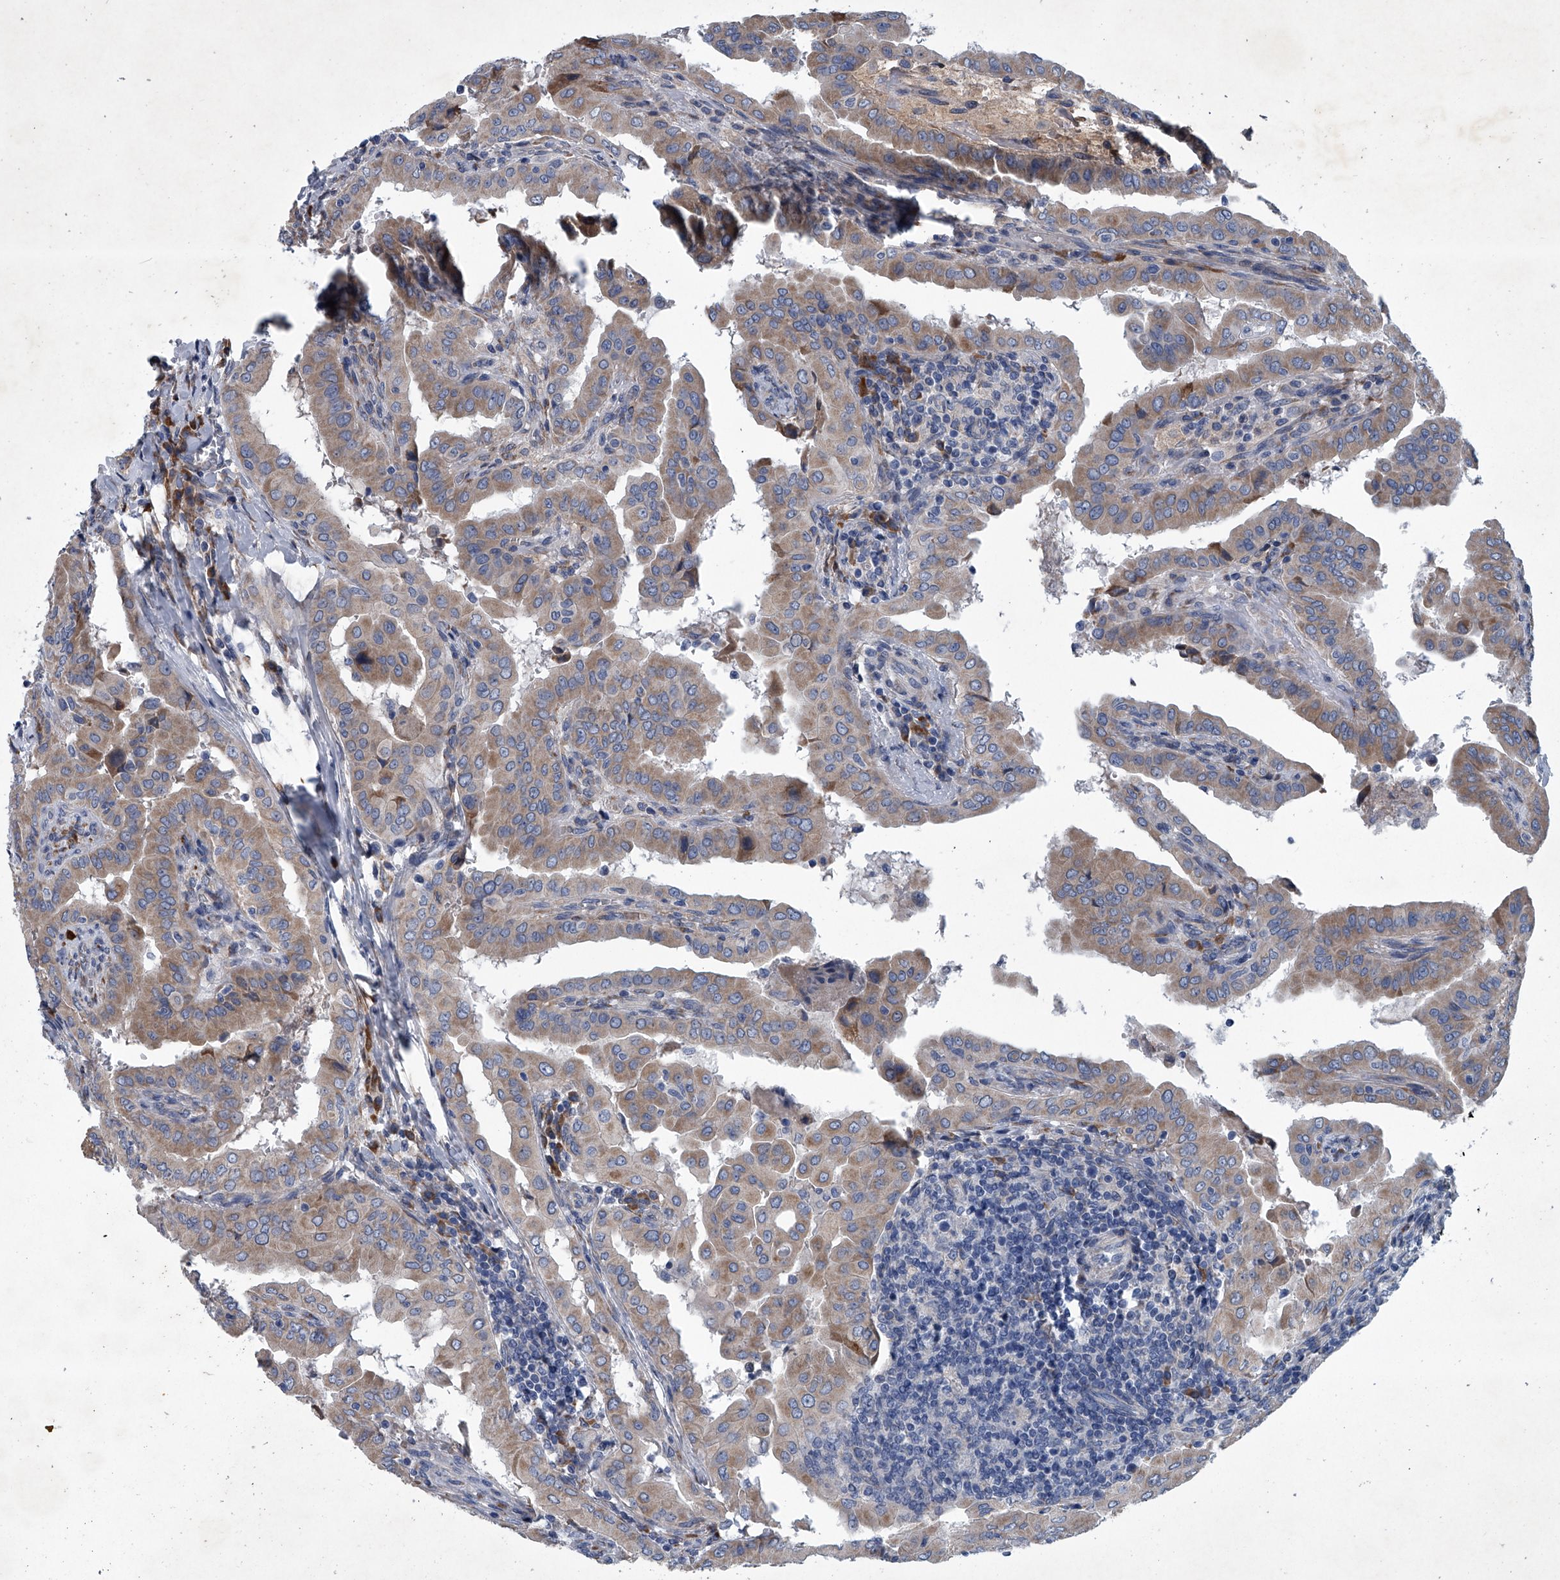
{"staining": {"intensity": "weak", "quantity": ">75%", "location": "cytoplasmic/membranous"}, "tissue": "thyroid cancer", "cell_type": "Tumor cells", "image_type": "cancer", "snomed": [{"axis": "morphology", "description": "Papillary adenocarcinoma, NOS"}, {"axis": "topography", "description": "Thyroid gland"}], "caption": "The histopathology image displays a brown stain indicating the presence of a protein in the cytoplasmic/membranous of tumor cells in thyroid cancer. (Stains: DAB (3,3'-diaminobenzidine) in brown, nuclei in blue, Microscopy: brightfield microscopy at high magnification).", "gene": "ABCG1", "patient": {"sex": "male", "age": 33}}